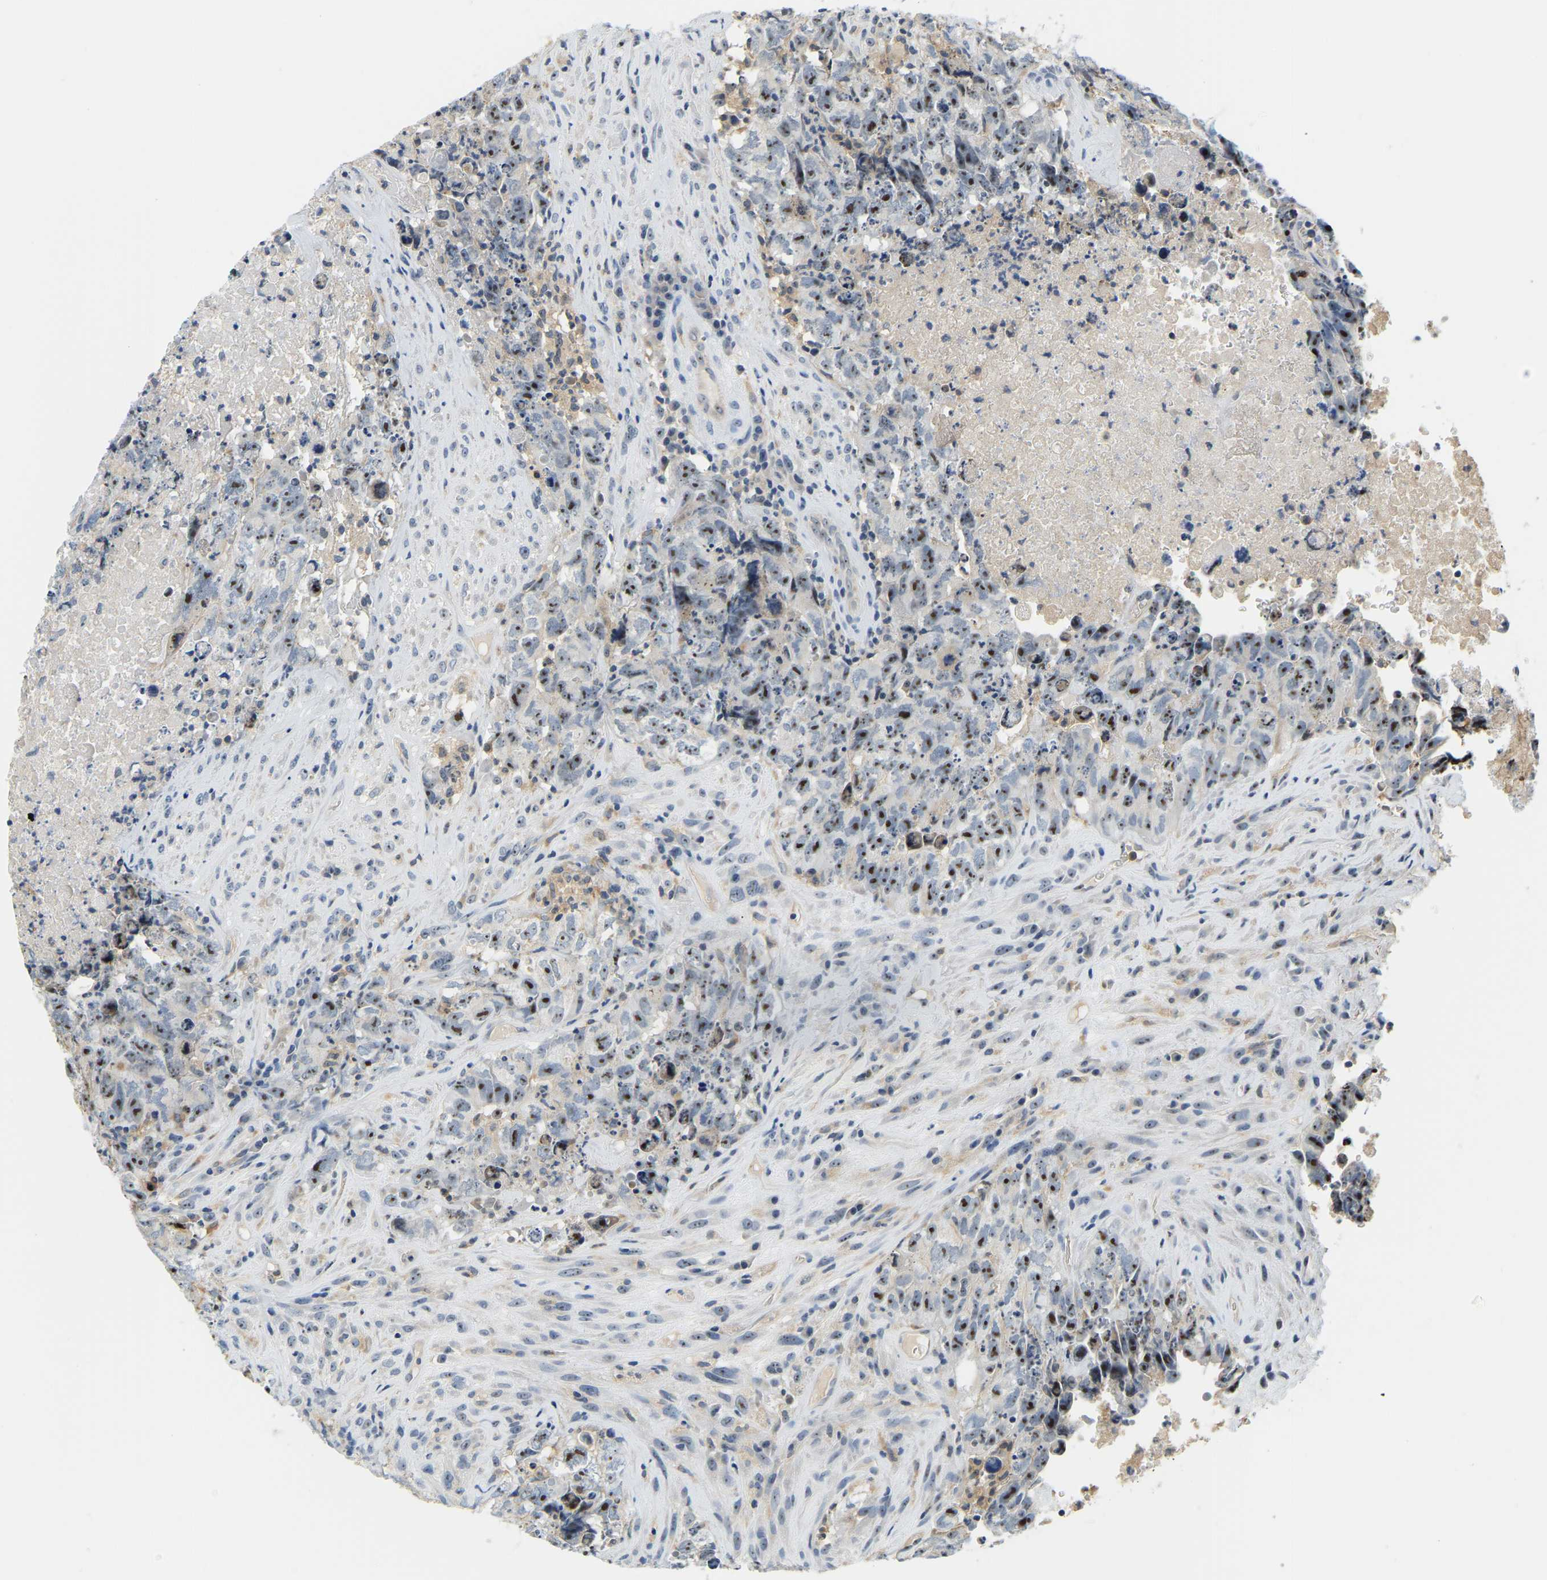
{"staining": {"intensity": "moderate", "quantity": ">75%", "location": "nuclear"}, "tissue": "testis cancer", "cell_type": "Tumor cells", "image_type": "cancer", "snomed": [{"axis": "morphology", "description": "Carcinoma, Embryonal, NOS"}, {"axis": "topography", "description": "Testis"}], "caption": "Tumor cells show medium levels of moderate nuclear staining in approximately >75% of cells in human testis cancer (embryonal carcinoma).", "gene": "RRP1", "patient": {"sex": "male", "age": 32}}